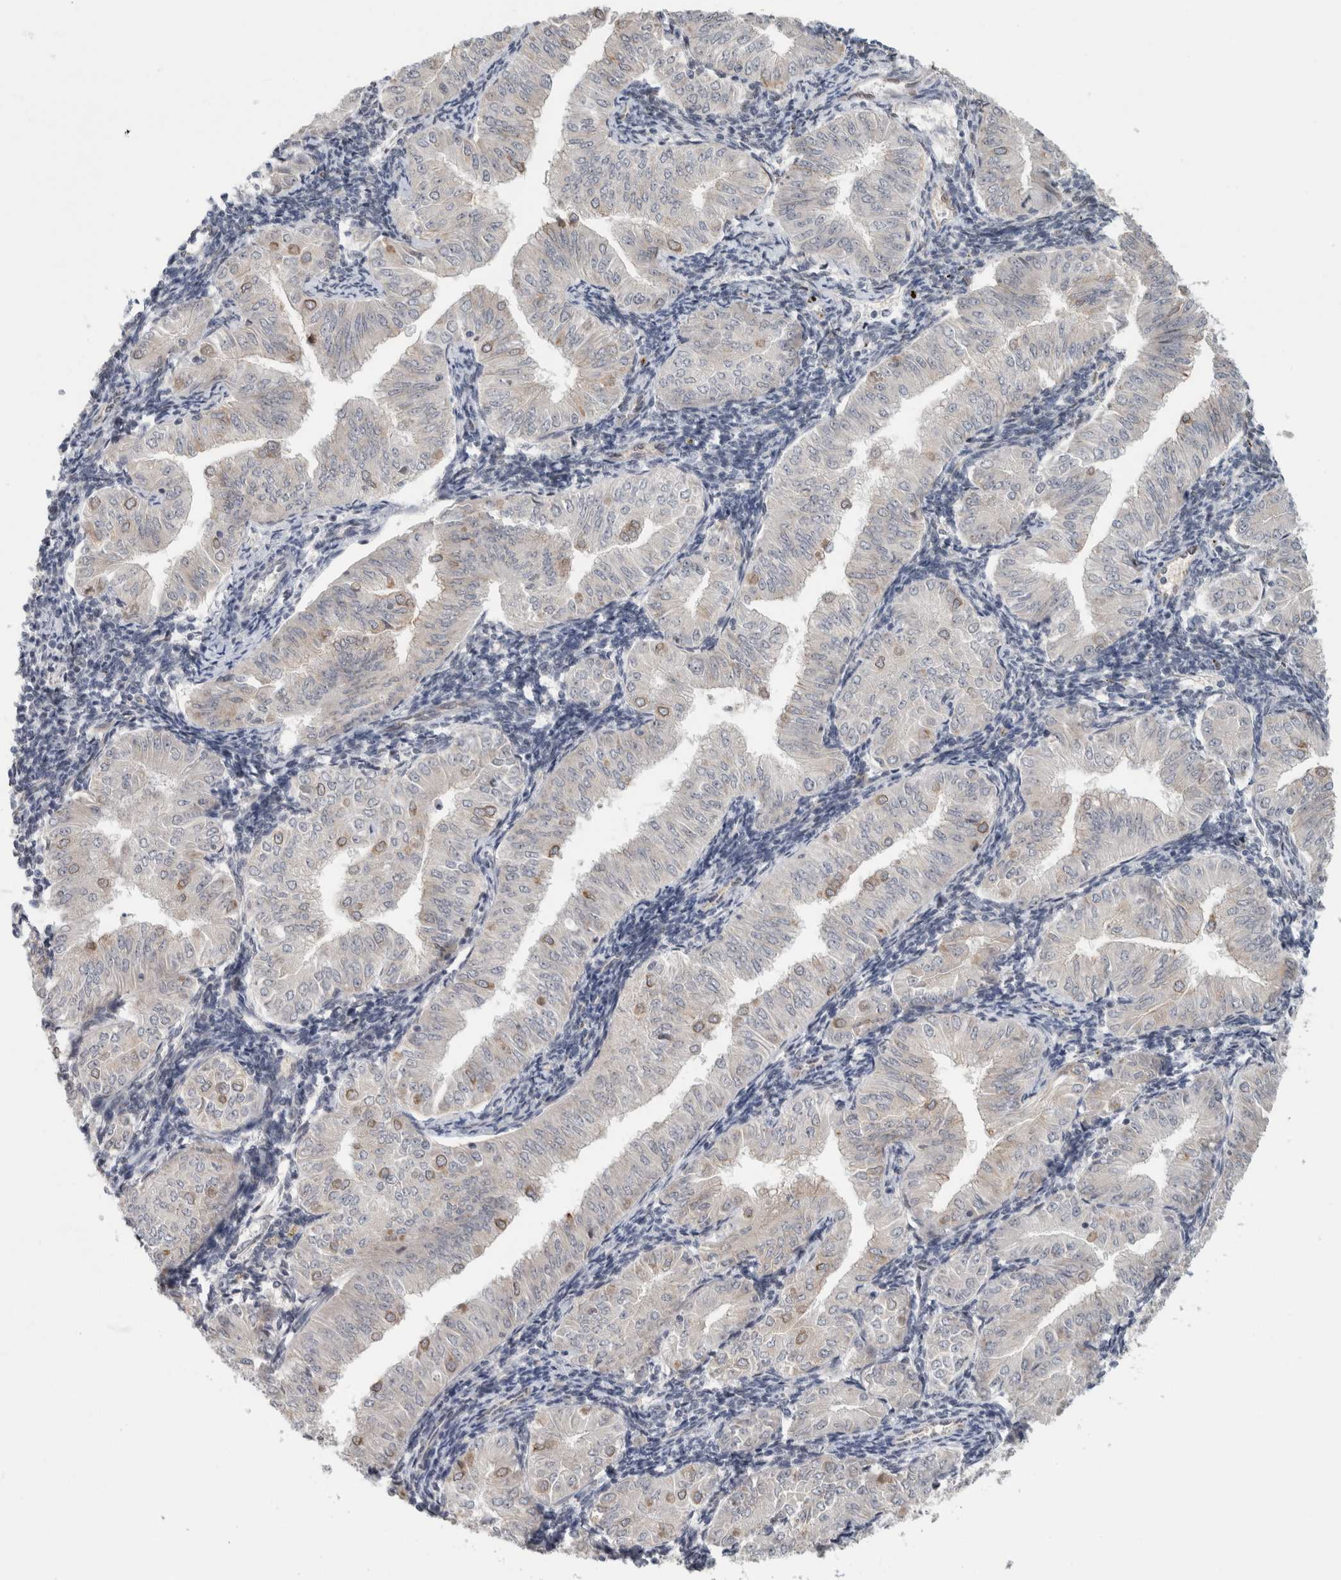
{"staining": {"intensity": "moderate", "quantity": "<25%", "location": "cytoplasmic/membranous,nuclear"}, "tissue": "endometrial cancer", "cell_type": "Tumor cells", "image_type": "cancer", "snomed": [{"axis": "morphology", "description": "Normal tissue, NOS"}, {"axis": "morphology", "description": "Adenocarcinoma, NOS"}, {"axis": "topography", "description": "Endometrium"}], "caption": "Protein positivity by immunohistochemistry shows moderate cytoplasmic/membranous and nuclear positivity in about <25% of tumor cells in endometrial cancer (adenocarcinoma).", "gene": "RBMX2", "patient": {"sex": "female", "age": 53}}